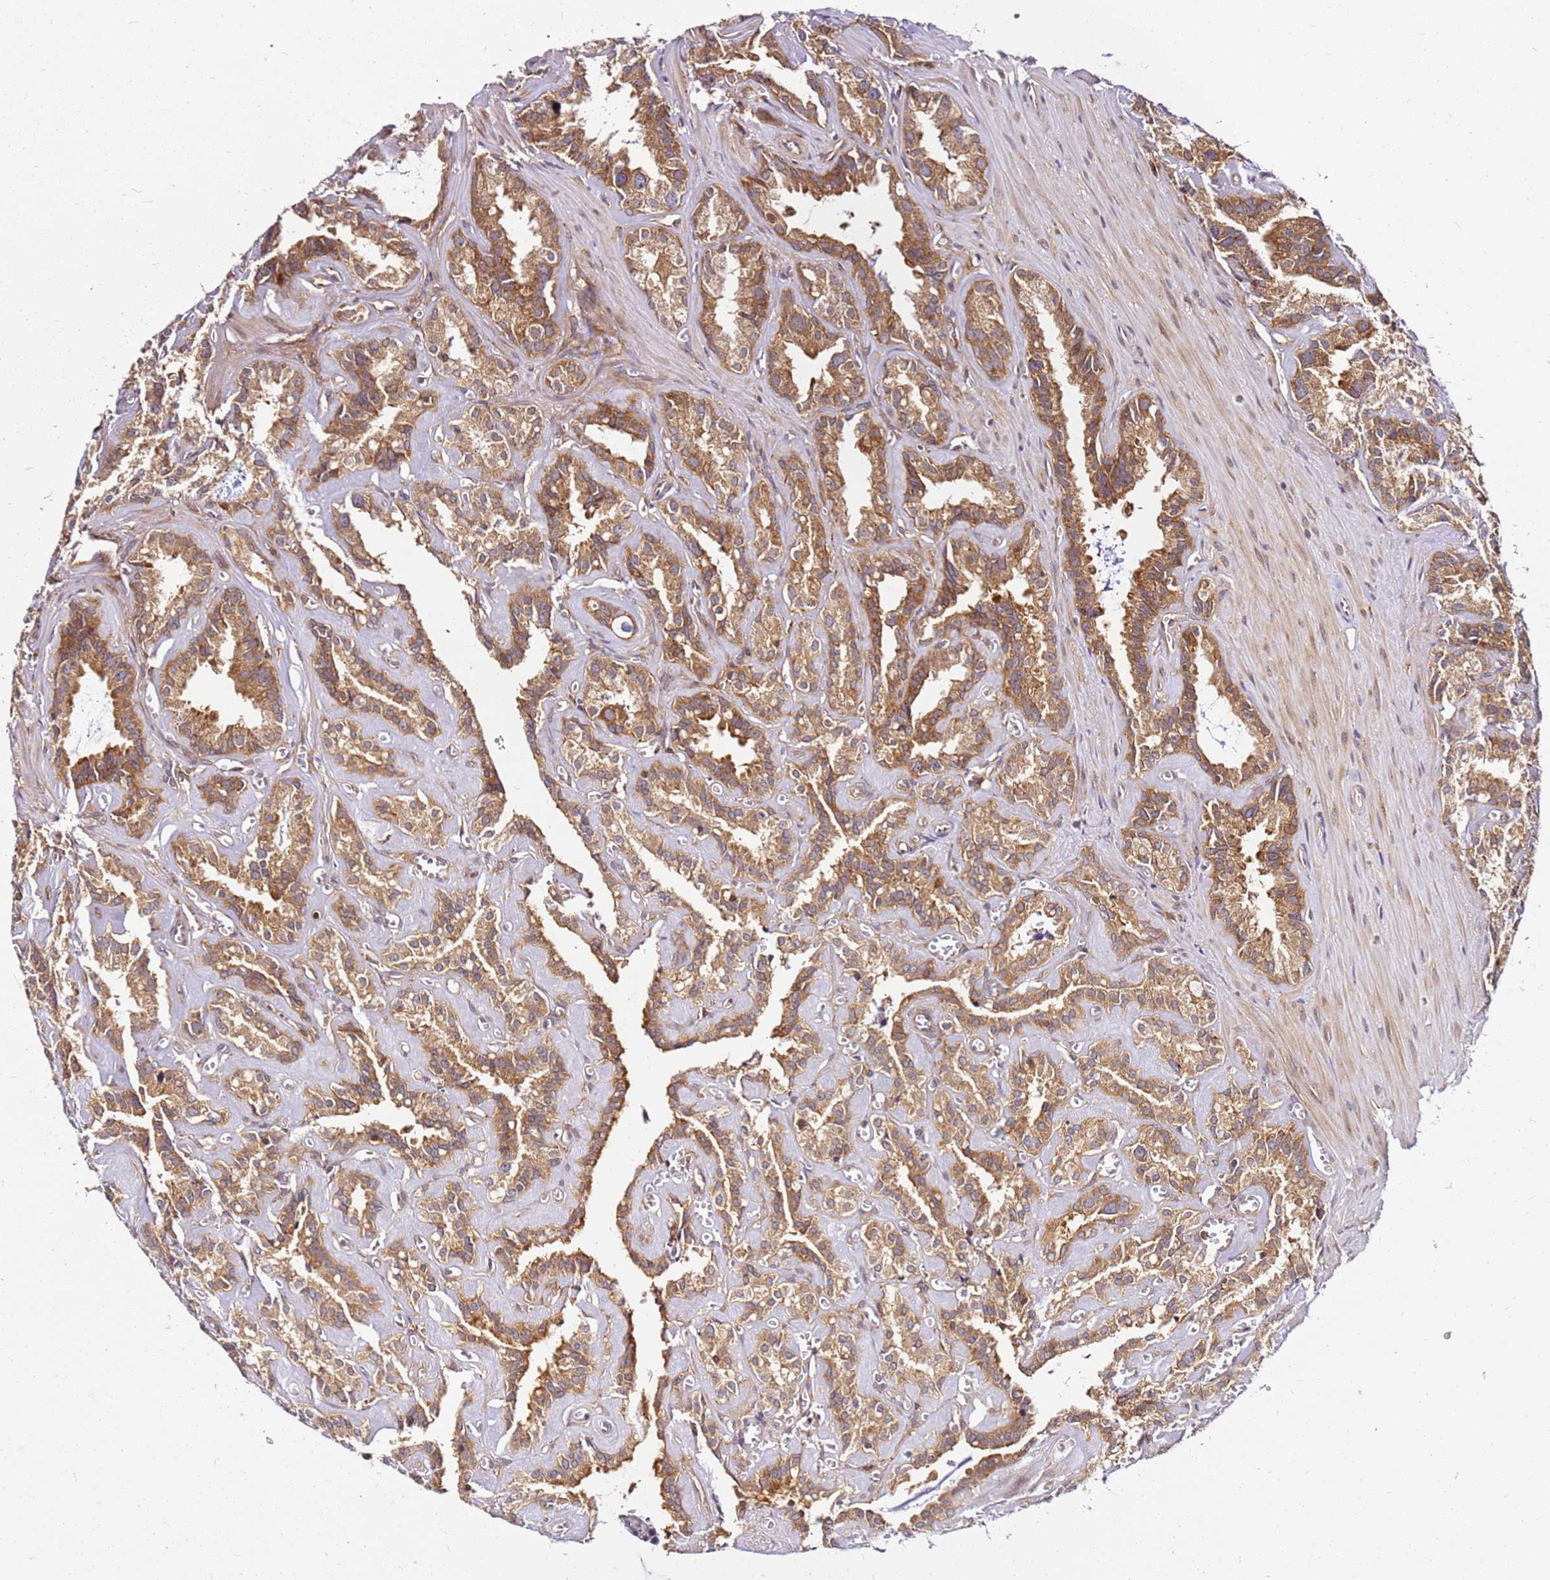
{"staining": {"intensity": "moderate", "quantity": ">75%", "location": "cytoplasmic/membranous"}, "tissue": "seminal vesicle", "cell_type": "Glandular cells", "image_type": "normal", "snomed": [{"axis": "morphology", "description": "Normal tissue, NOS"}, {"axis": "topography", "description": "Prostate"}, {"axis": "topography", "description": "Seminal veicle"}], "caption": "IHC micrograph of normal seminal vesicle stained for a protein (brown), which reveals medium levels of moderate cytoplasmic/membranous staining in approximately >75% of glandular cells.", "gene": "PIH1D1", "patient": {"sex": "male", "age": 59}}